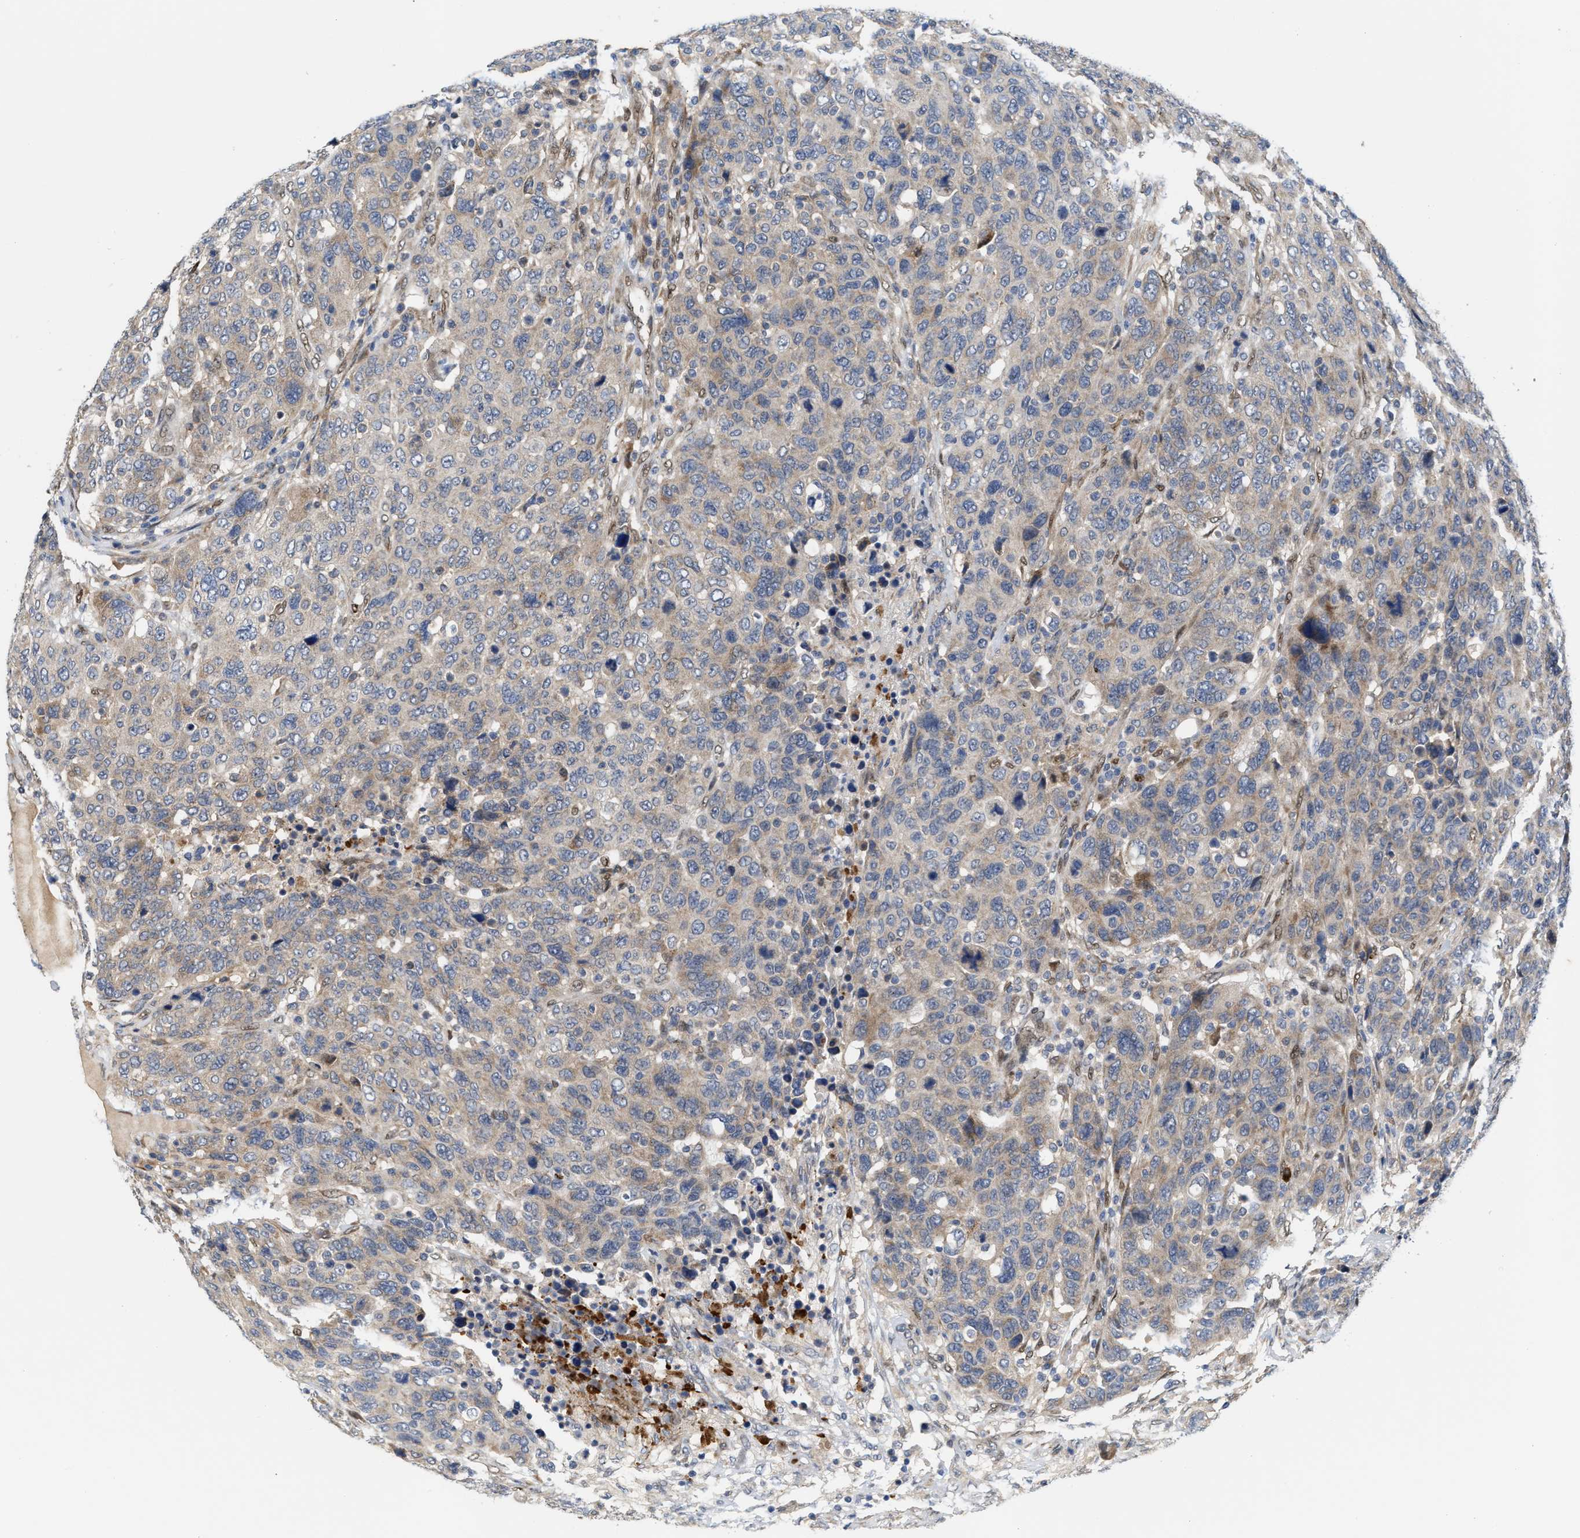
{"staining": {"intensity": "weak", "quantity": "25%-75%", "location": "cytoplasmic/membranous"}, "tissue": "breast cancer", "cell_type": "Tumor cells", "image_type": "cancer", "snomed": [{"axis": "morphology", "description": "Duct carcinoma"}, {"axis": "topography", "description": "Breast"}], "caption": "Immunohistochemical staining of human breast cancer exhibits weak cytoplasmic/membranous protein expression in about 25%-75% of tumor cells. Using DAB (3,3'-diaminobenzidine) (brown) and hematoxylin (blue) stains, captured at high magnification using brightfield microscopy.", "gene": "TCF4", "patient": {"sex": "female", "age": 37}}